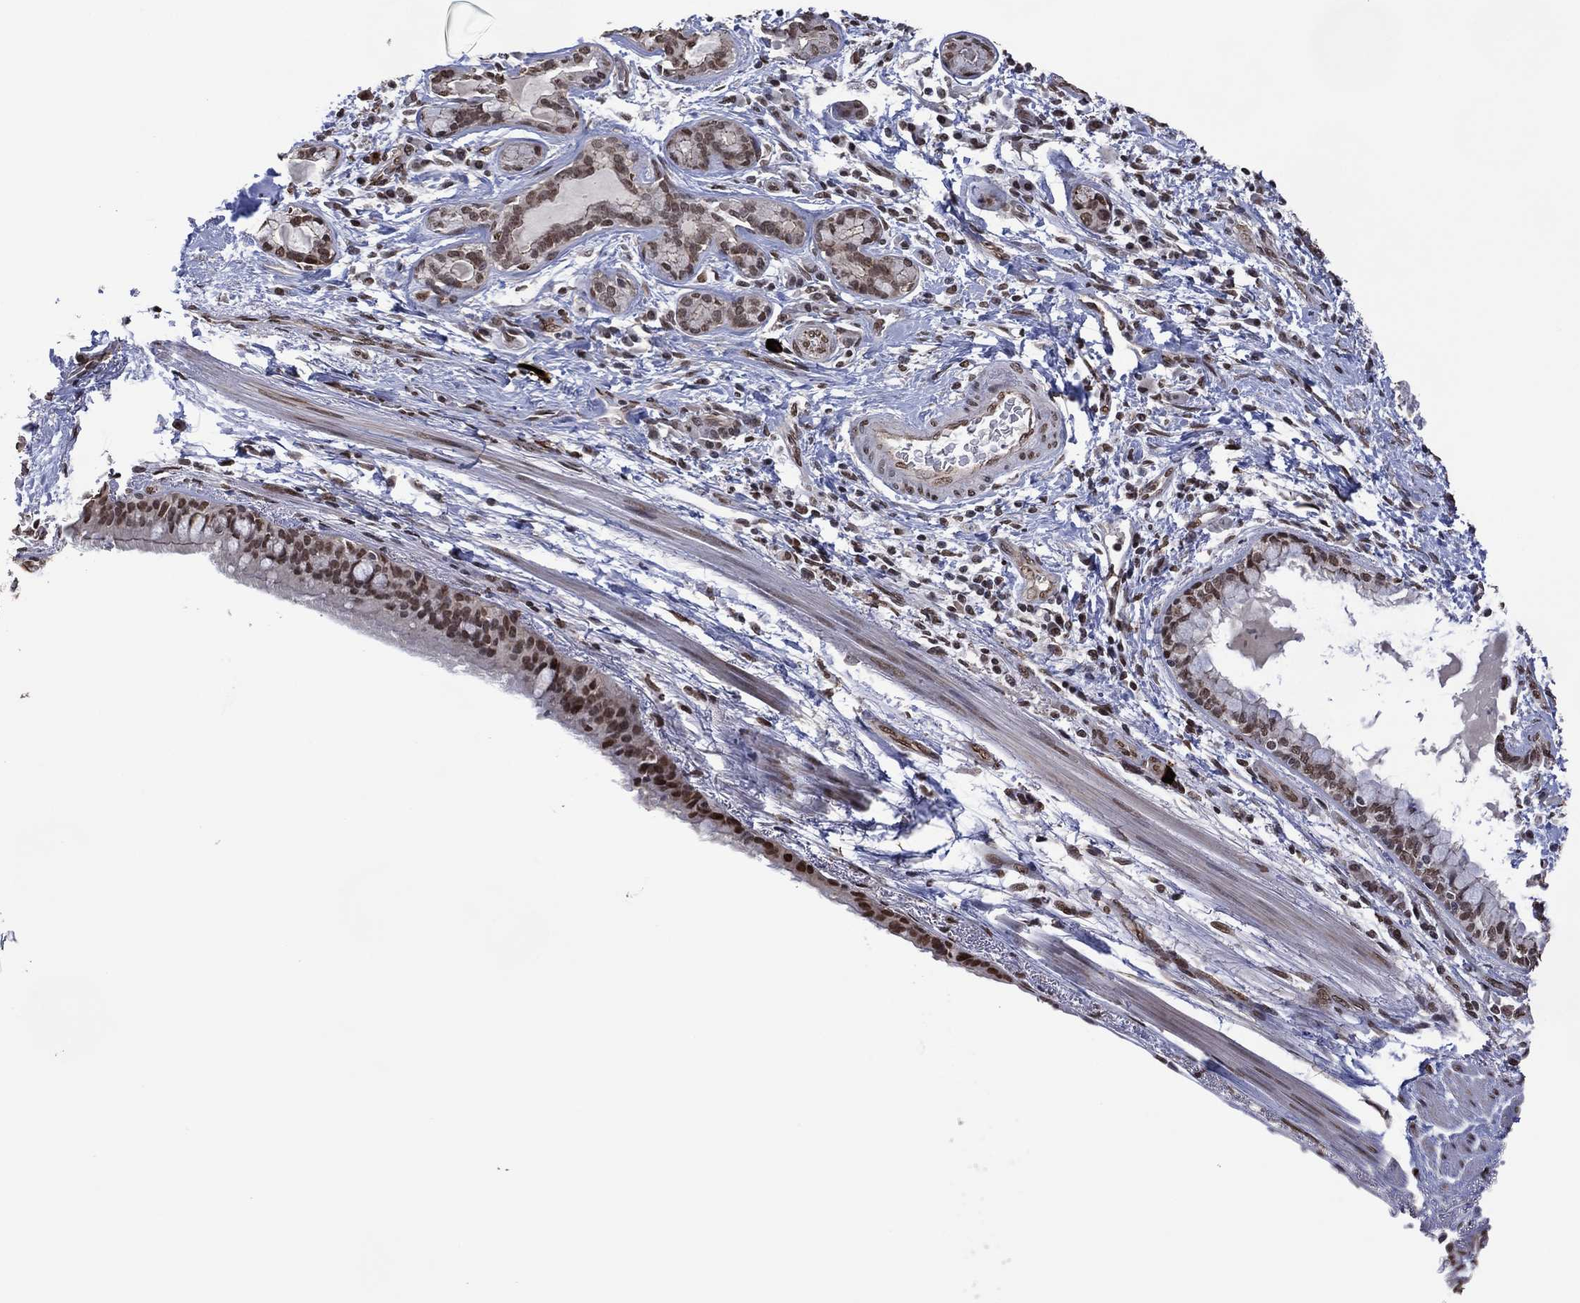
{"staining": {"intensity": "moderate", "quantity": ">75%", "location": "nuclear"}, "tissue": "bronchus", "cell_type": "Respiratory epithelial cells", "image_type": "normal", "snomed": [{"axis": "morphology", "description": "Normal tissue, NOS"}, {"axis": "morphology", "description": "Squamous cell carcinoma, NOS"}, {"axis": "topography", "description": "Bronchus"}, {"axis": "topography", "description": "Lung"}], "caption": "Immunohistochemistry (IHC) (DAB (3,3'-diaminobenzidine)) staining of unremarkable bronchus reveals moderate nuclear protein expression in approximately >75% of respiratory epithelial cells.", "gene": "EHMT1", "patient": {"sex": "male", "age": 69}}